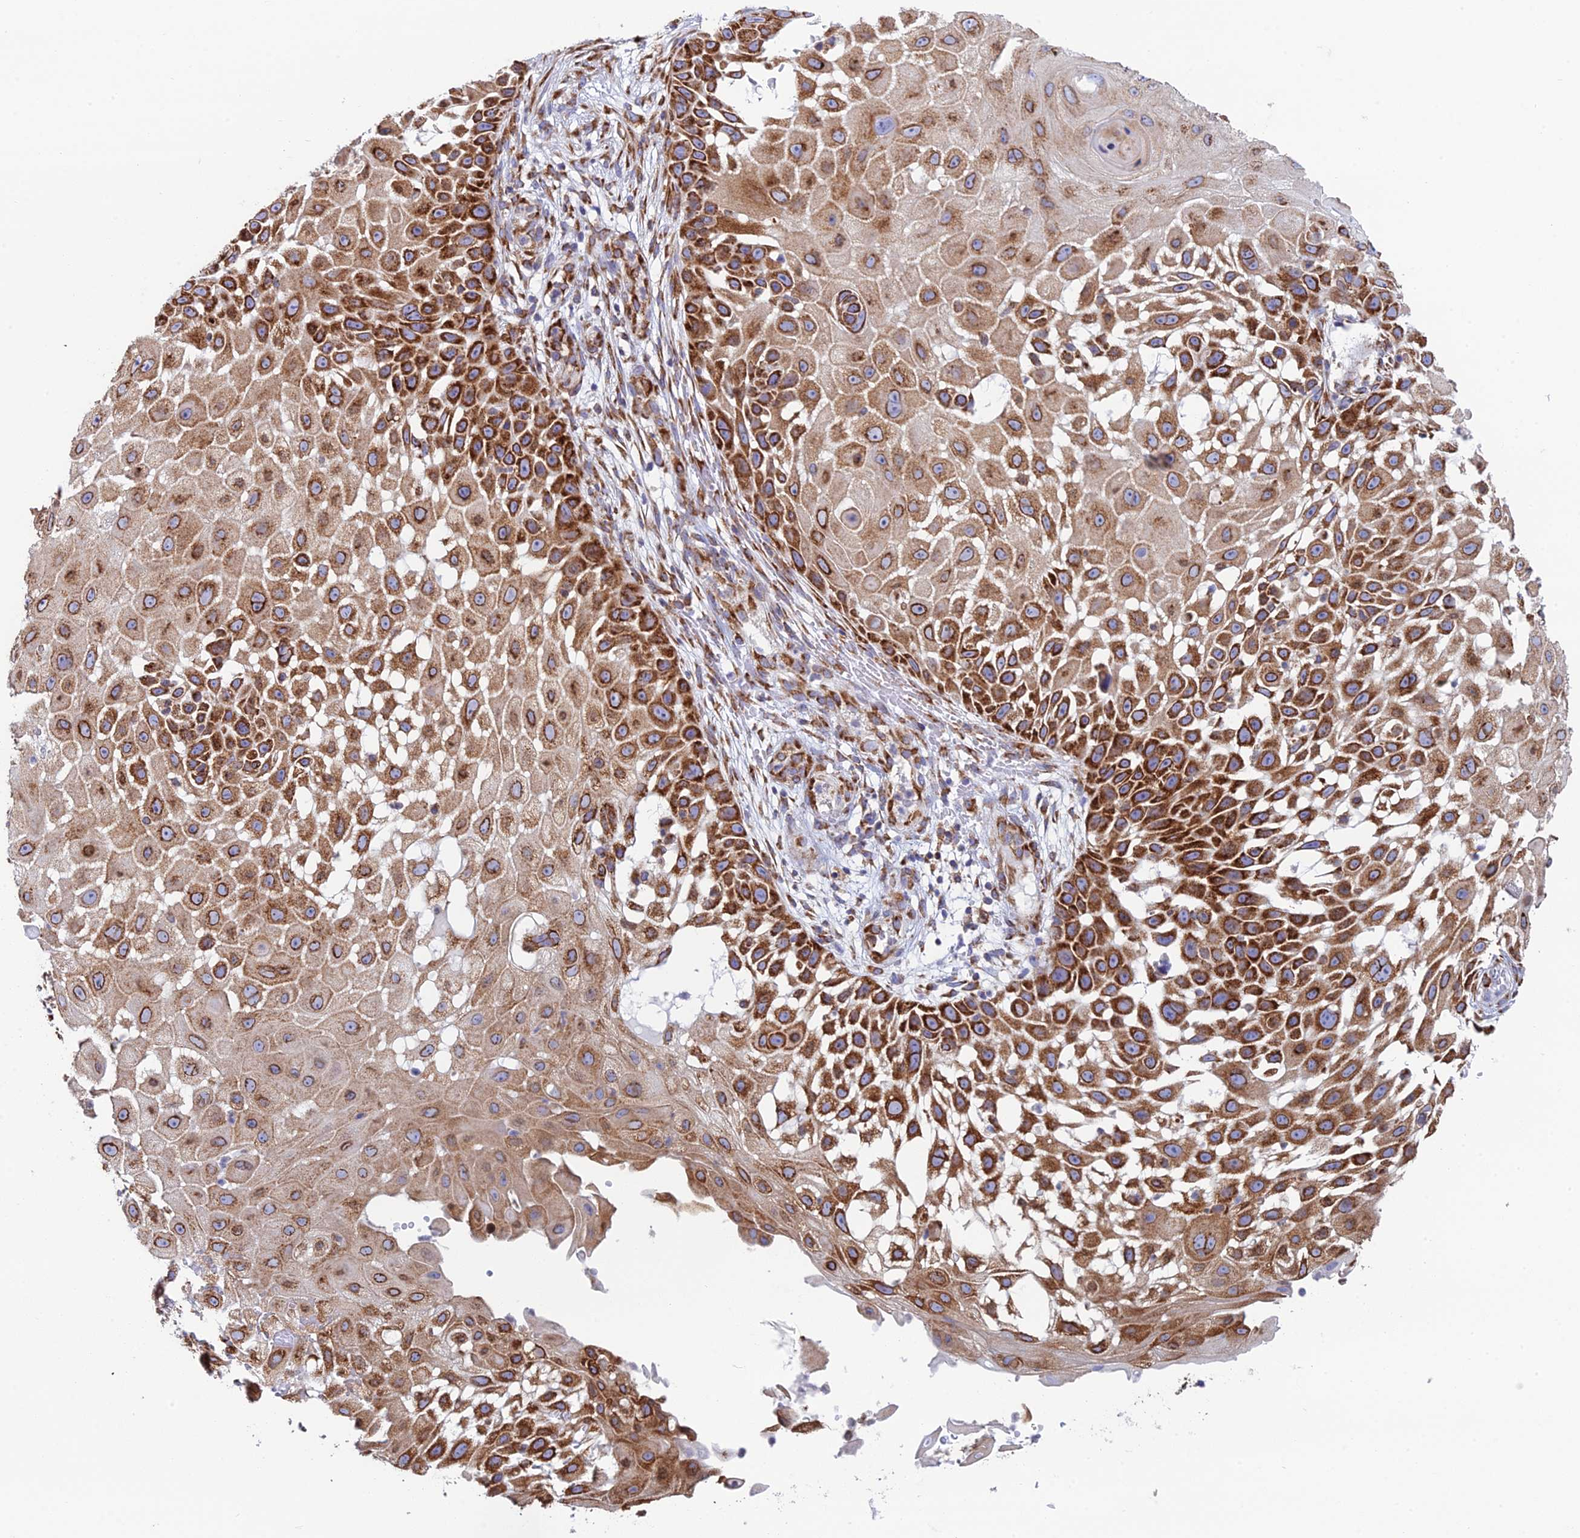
{"staining": {"intensity": "strong", "quantity": ">75%", "location": "cytoplasmic/membranous"}, "tissue": "skin cancer", "cell_type": "Tumor cells", "image_type": "cancer", "snomed": [{"axis": "morphology", "description": "Squamous cell carcinoma, NOS"}, {"axis": "topography", "description": "Skin"}], "caption": "IHC staining of skin cancer (squamous cell carcinoma), which displays high levels of strong cytoplasmic/membranous expression in approximately >75% of tumor cells indicating strong cytoplasmic/membranous protein positivity. The staining was performed using DAB (3,3'-diaminobenzidine) (brown) for protein detection and nuclei were counterstained in hematoxylin (blue).", "gene": "CCDC69", "patient": {"sex": "female", "age": 44}}